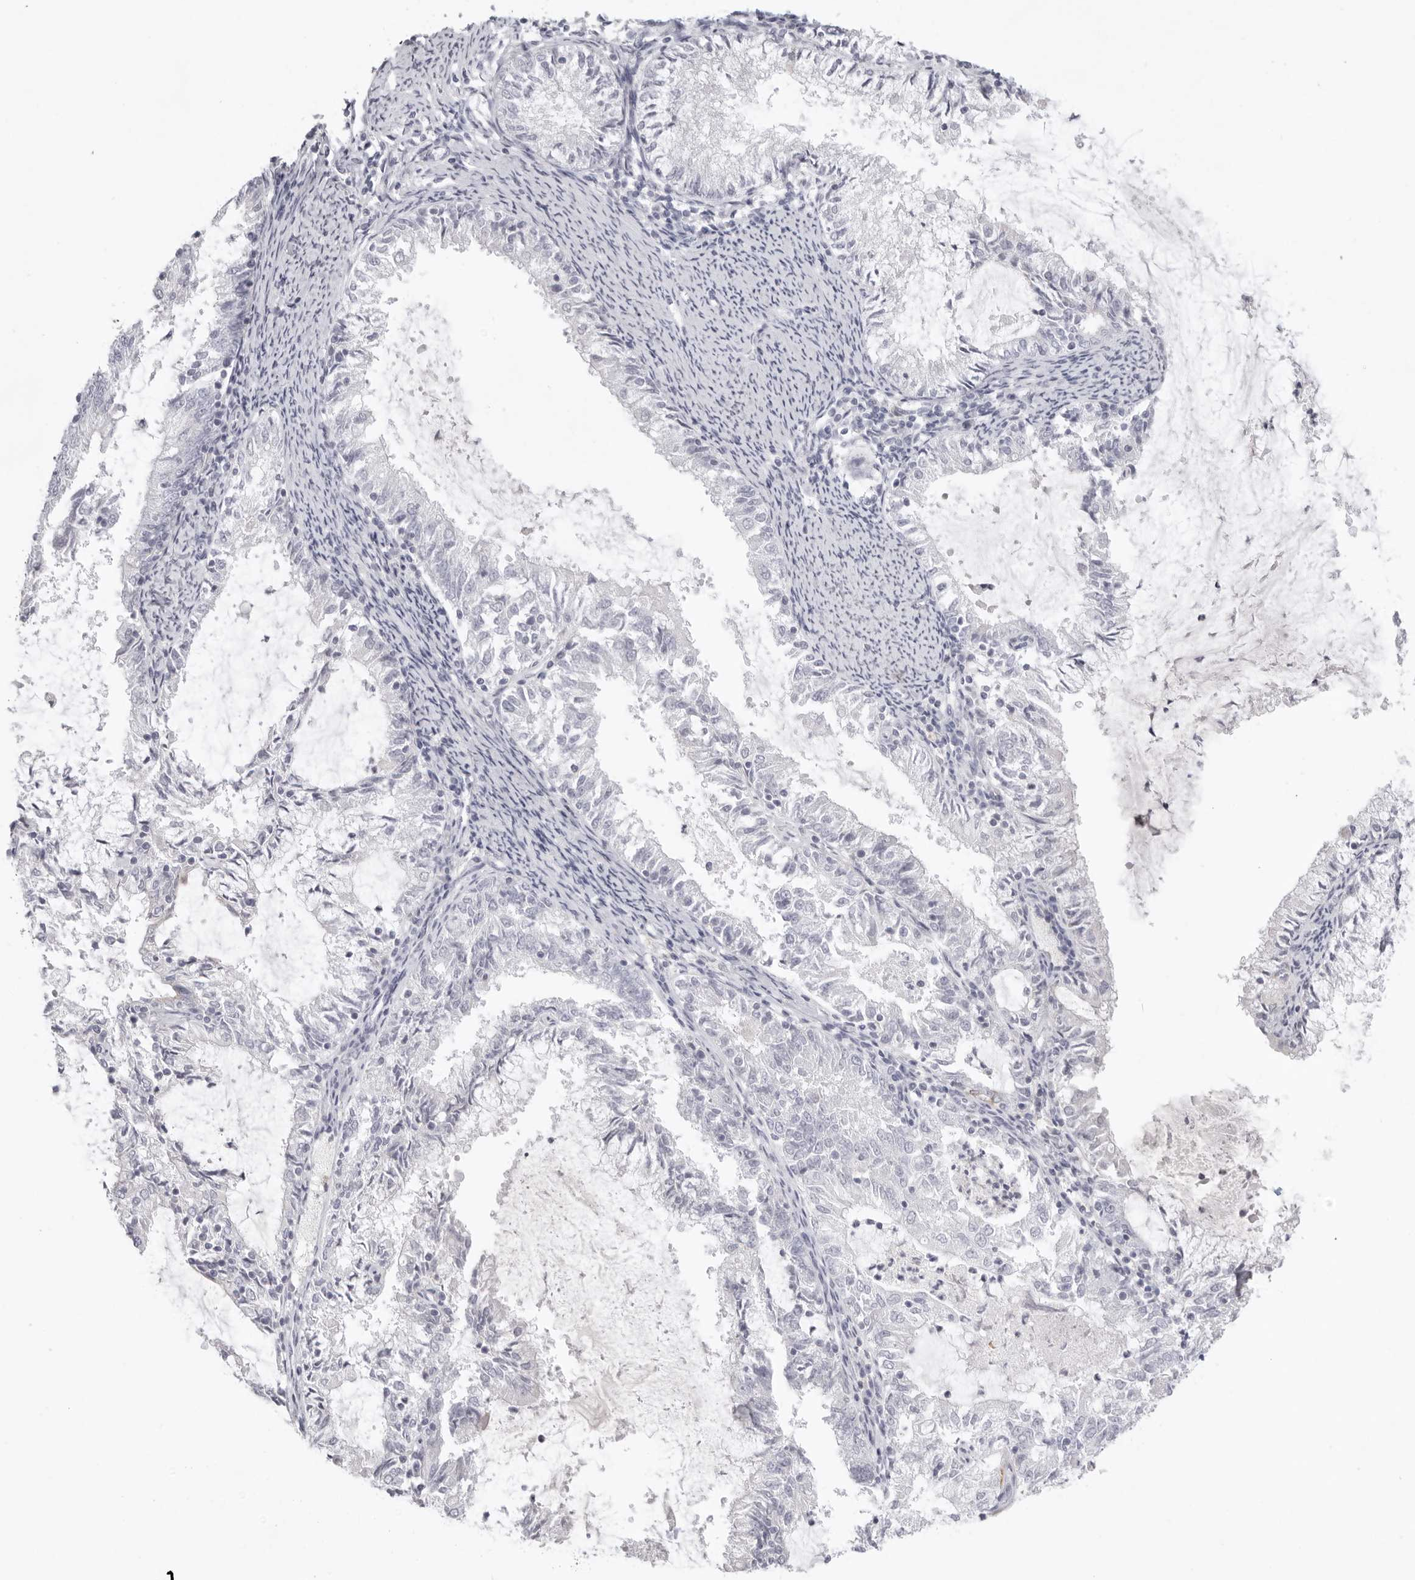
{"staining": {"intensity": "negative", "quantity": "none", "location": "none"}, "tissue": "endometrial cancer", "cell_type": "Tumor cells", "image_type": "cancer", "snomed": [{"axis": "morphology", "description": "Adenocarcinoma, NOS"}, {"axis": "topography", "description": "Endometrium"}], "caption": "Immunohistochemistry (IHC) of adenocarcinoma (endometrial) displays no positivity in tumor cells.", "gene": "RXFP1", "patient": {"sex": "female", "age": 57}}